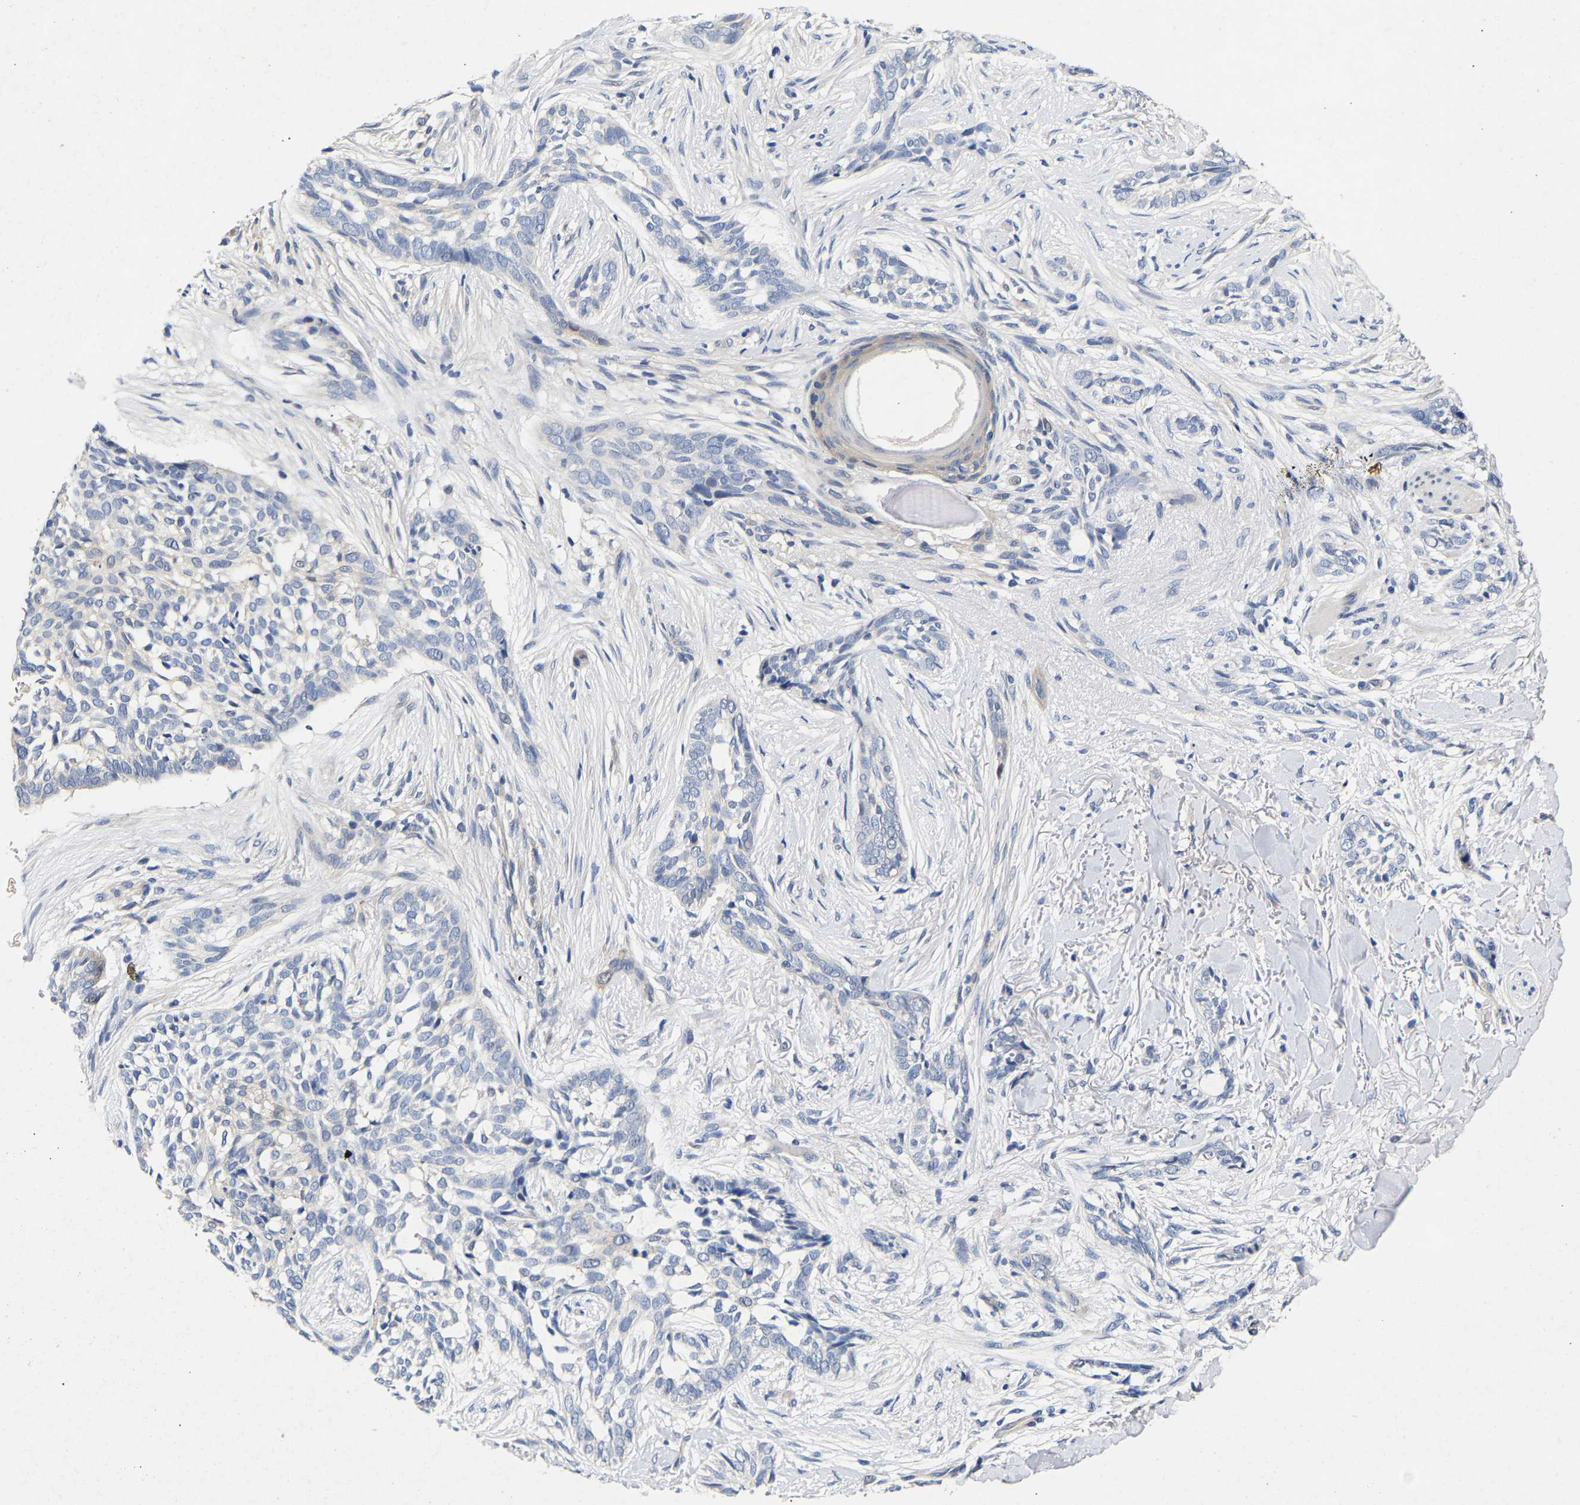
{"staining": {"intensity": "negative", "quantity": "none", "location": "none"}, "tissue": "skin cancer", "cell_type": "Tumor cells", "image_type": "cancer", "snomed": [{"axis": "morphology", "description": "Basal cell carcinoma"}, {"axis": "topography", "description": "Skin"}], "caption": "A micrograph of skin cancer (basal cell carcinoma) stained for a protein reveals no brown staining in tumor cells.", "gene": "CCDC6", "patient": {"sex": "female", "age": 88}}